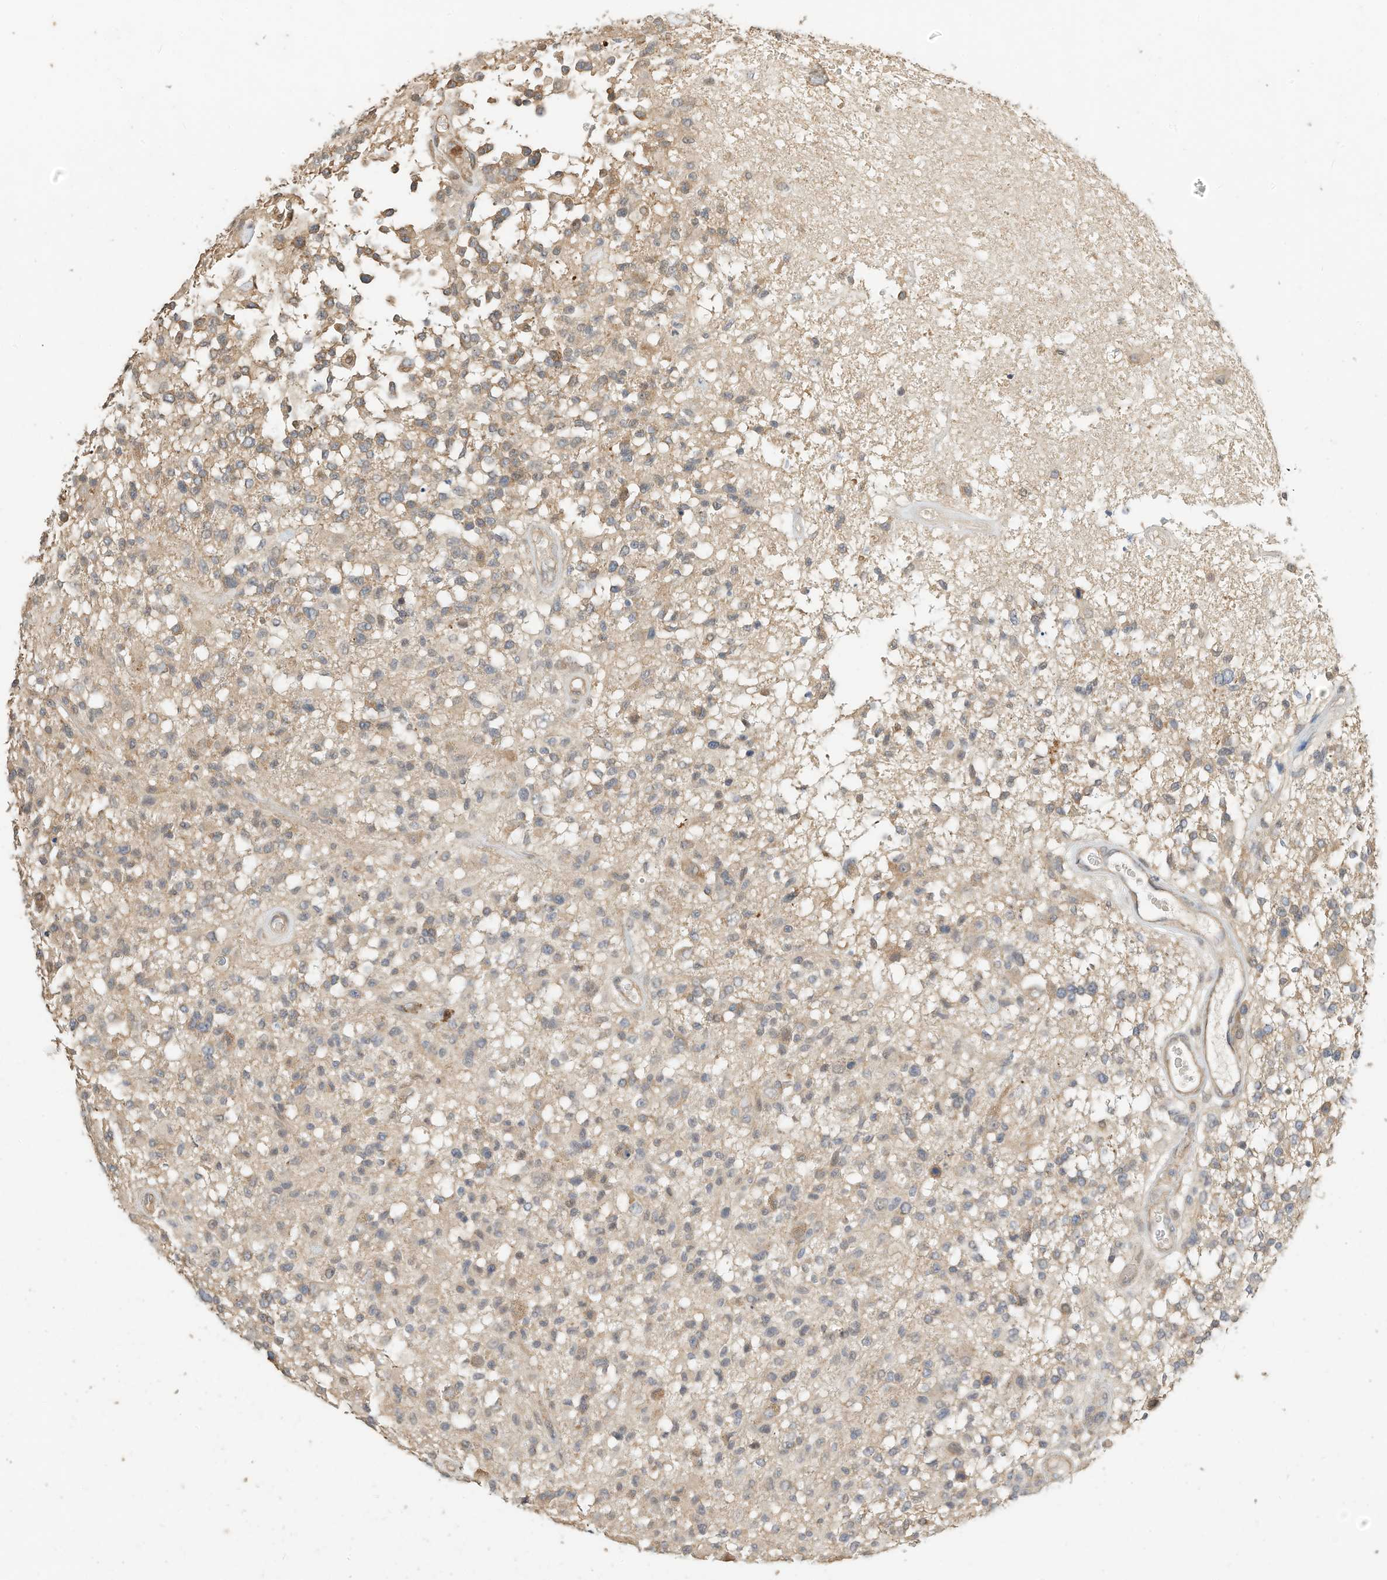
{"staining": {"intensity": "weak", "quantity": "<25%", "location": "cytoplasmic/membranous"}, "tissue": "glioma", "cell_type": "Tumor cells", "image_type": "cancer", "snomed": [{"axis": "morphology", "description": "Glioma, malignant, High grade"}, {"axis": "morphology", "description": "Glioblastoma, NOS"}, {"axis": "topography", "description": "Brain"}], "caption": "Tumor cells are negative for protein expression in human glioblastoma.", "gene": "OFD1", "patient": {"sex": "male", "age": 60}}